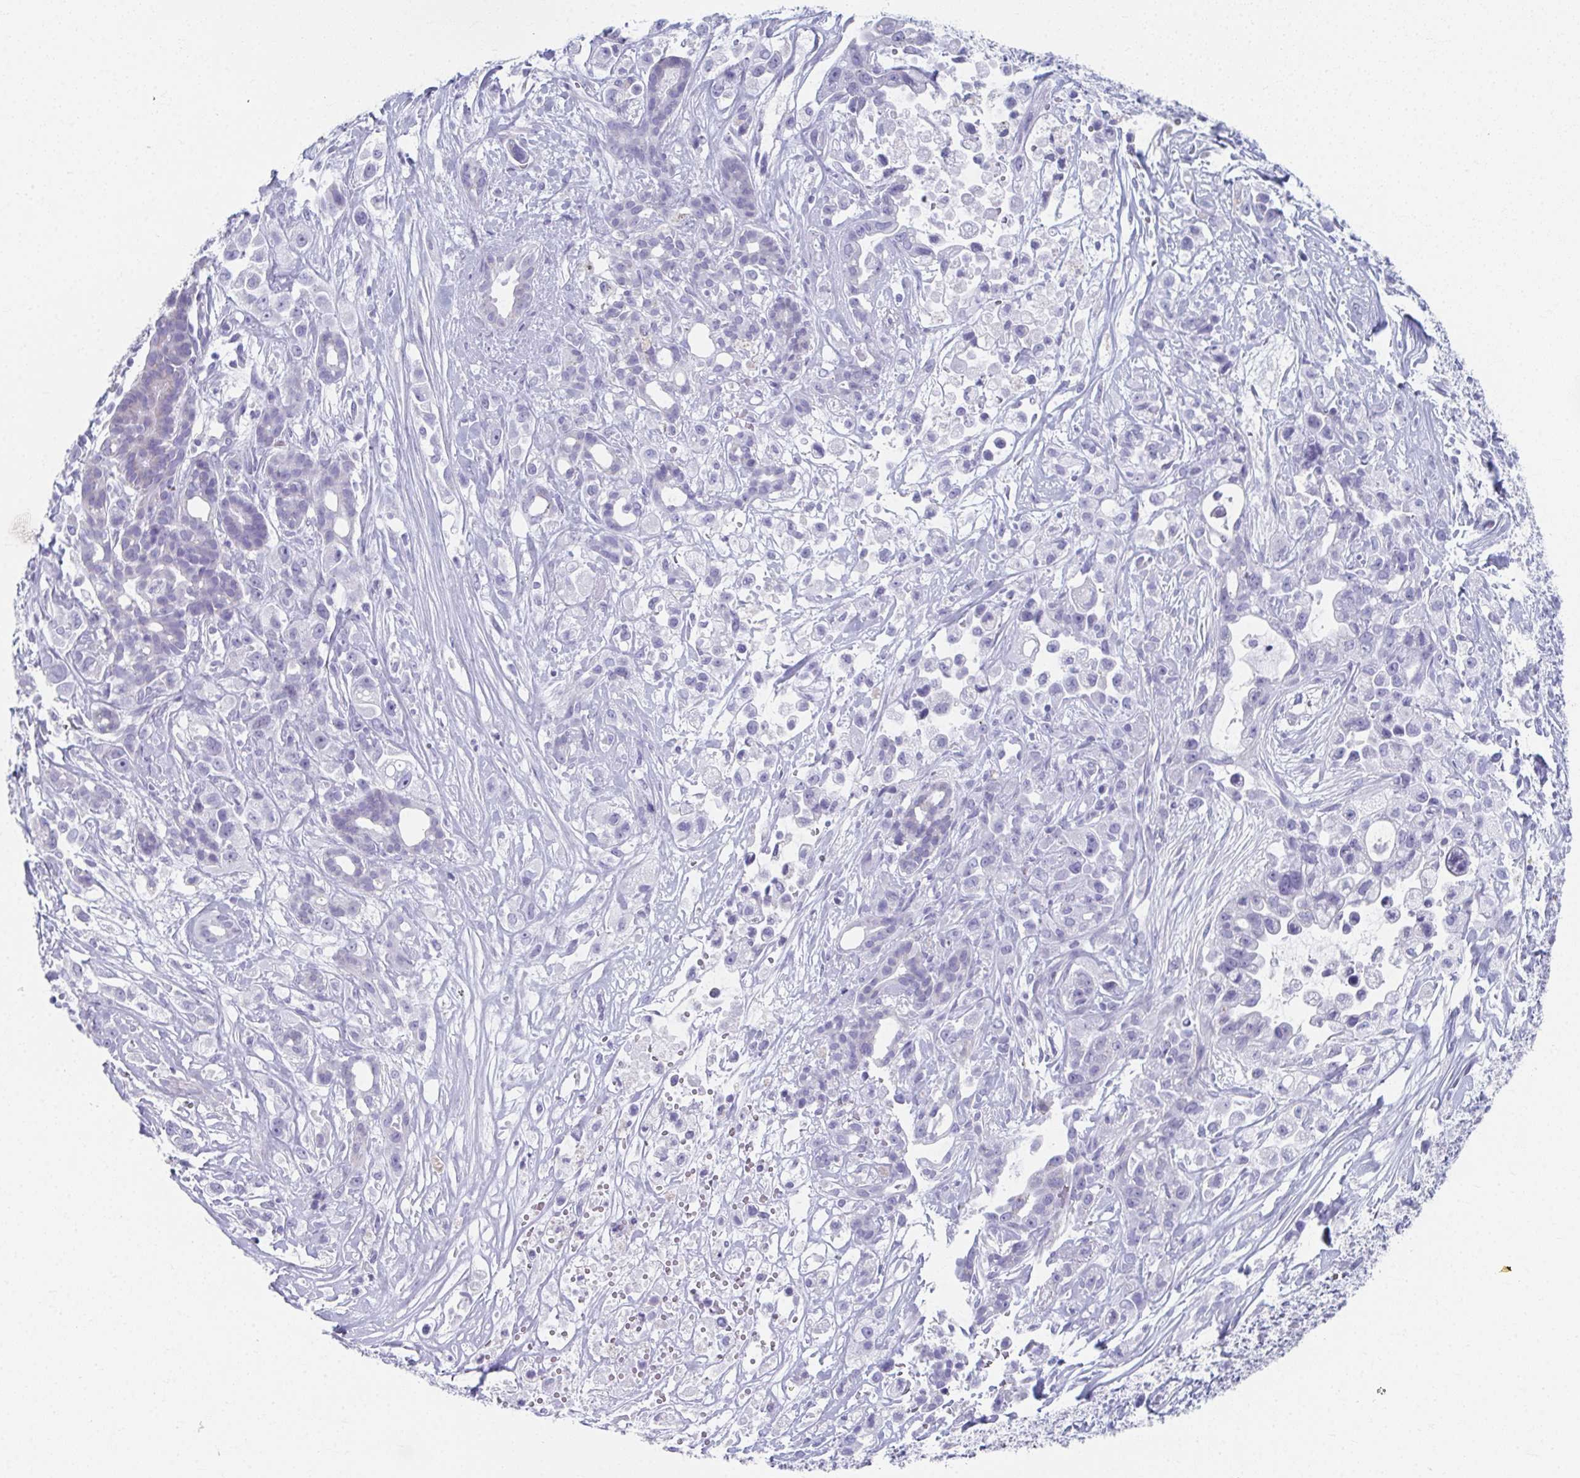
{"staining": {"intensity": "negative", "quantity": "none", "location": "none"}, "tissue": "pancreatic cancer", "cell_type": "Tumor cells", "image_type": "cancer", "snomed": [{"axis": "morphology", "description": "Adenocarcinoma, NOS"}, {"axis": "topography", "description": "Pancreas"}], "caption": "The photomicrograph exhibits no staining of tumor cells in pancreatic cancer.", "gene": "GHRL", "patient": {"sex": "male", "age": 44}}